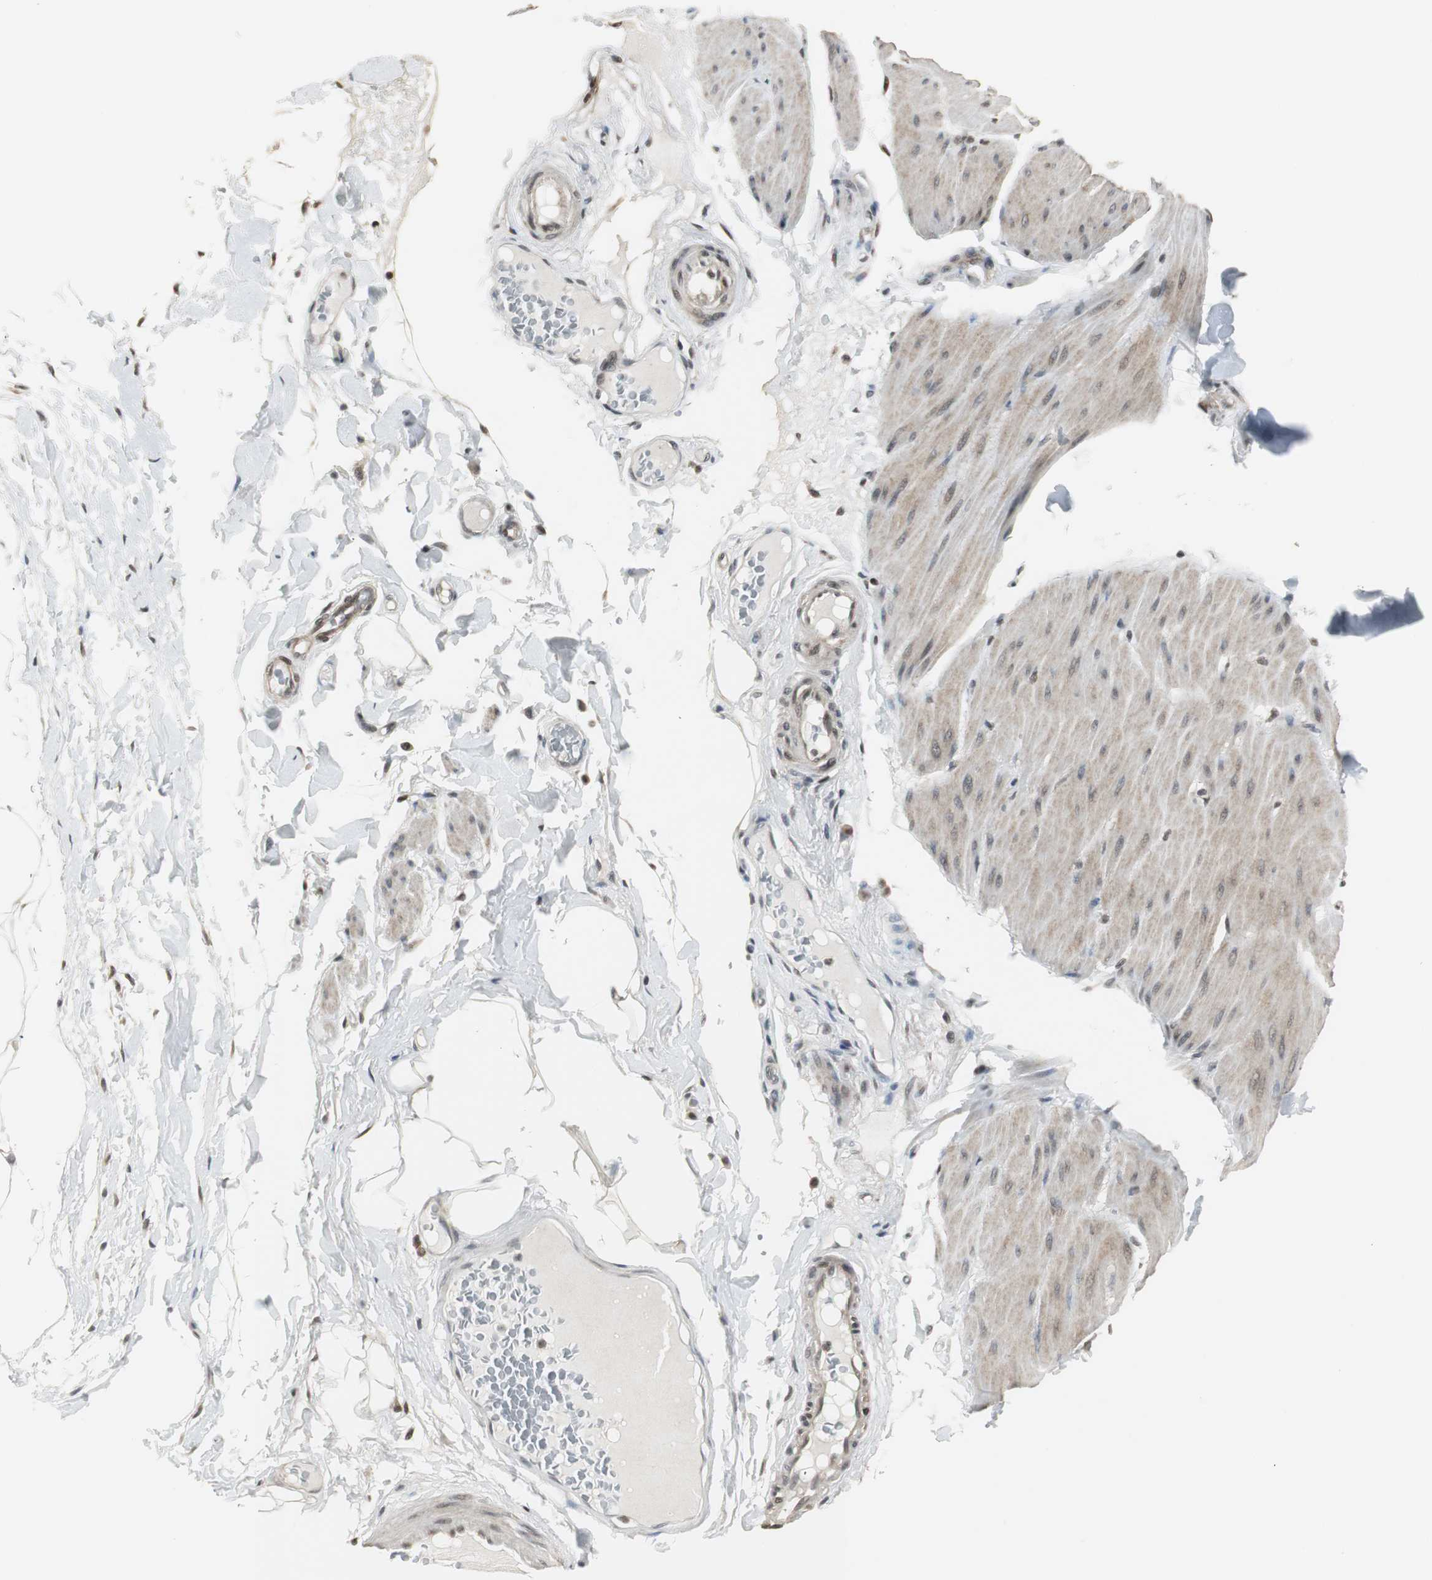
{"staining": {"intensity": "weak", "quantity": ">75%", "location": "cytoplasmic/membranous"}, "tissue": "smooth muscle", "cell_type": "Smooth muscle cells", "image_type": "normal", "snomed": [{"axis": "morphology", "description": "Normal tissue, NOS"}, {"axis": "topography", "description": "Smooth muscle"}, {"axis": "topography", "description": "Colon"}], "caption": "Smooth muscle stained with immunohistochemistry displays weak cytoplasmic/membranous staining in approximately >75% of smooth muscle cells. The staining was performed using DAB to visualize the protein expression in brown, while the nuclei were stained in blue with hematoxylin (Magnification: 20x).", "gene": "MPG", "patient": {"sex": "male", "age": 67}}